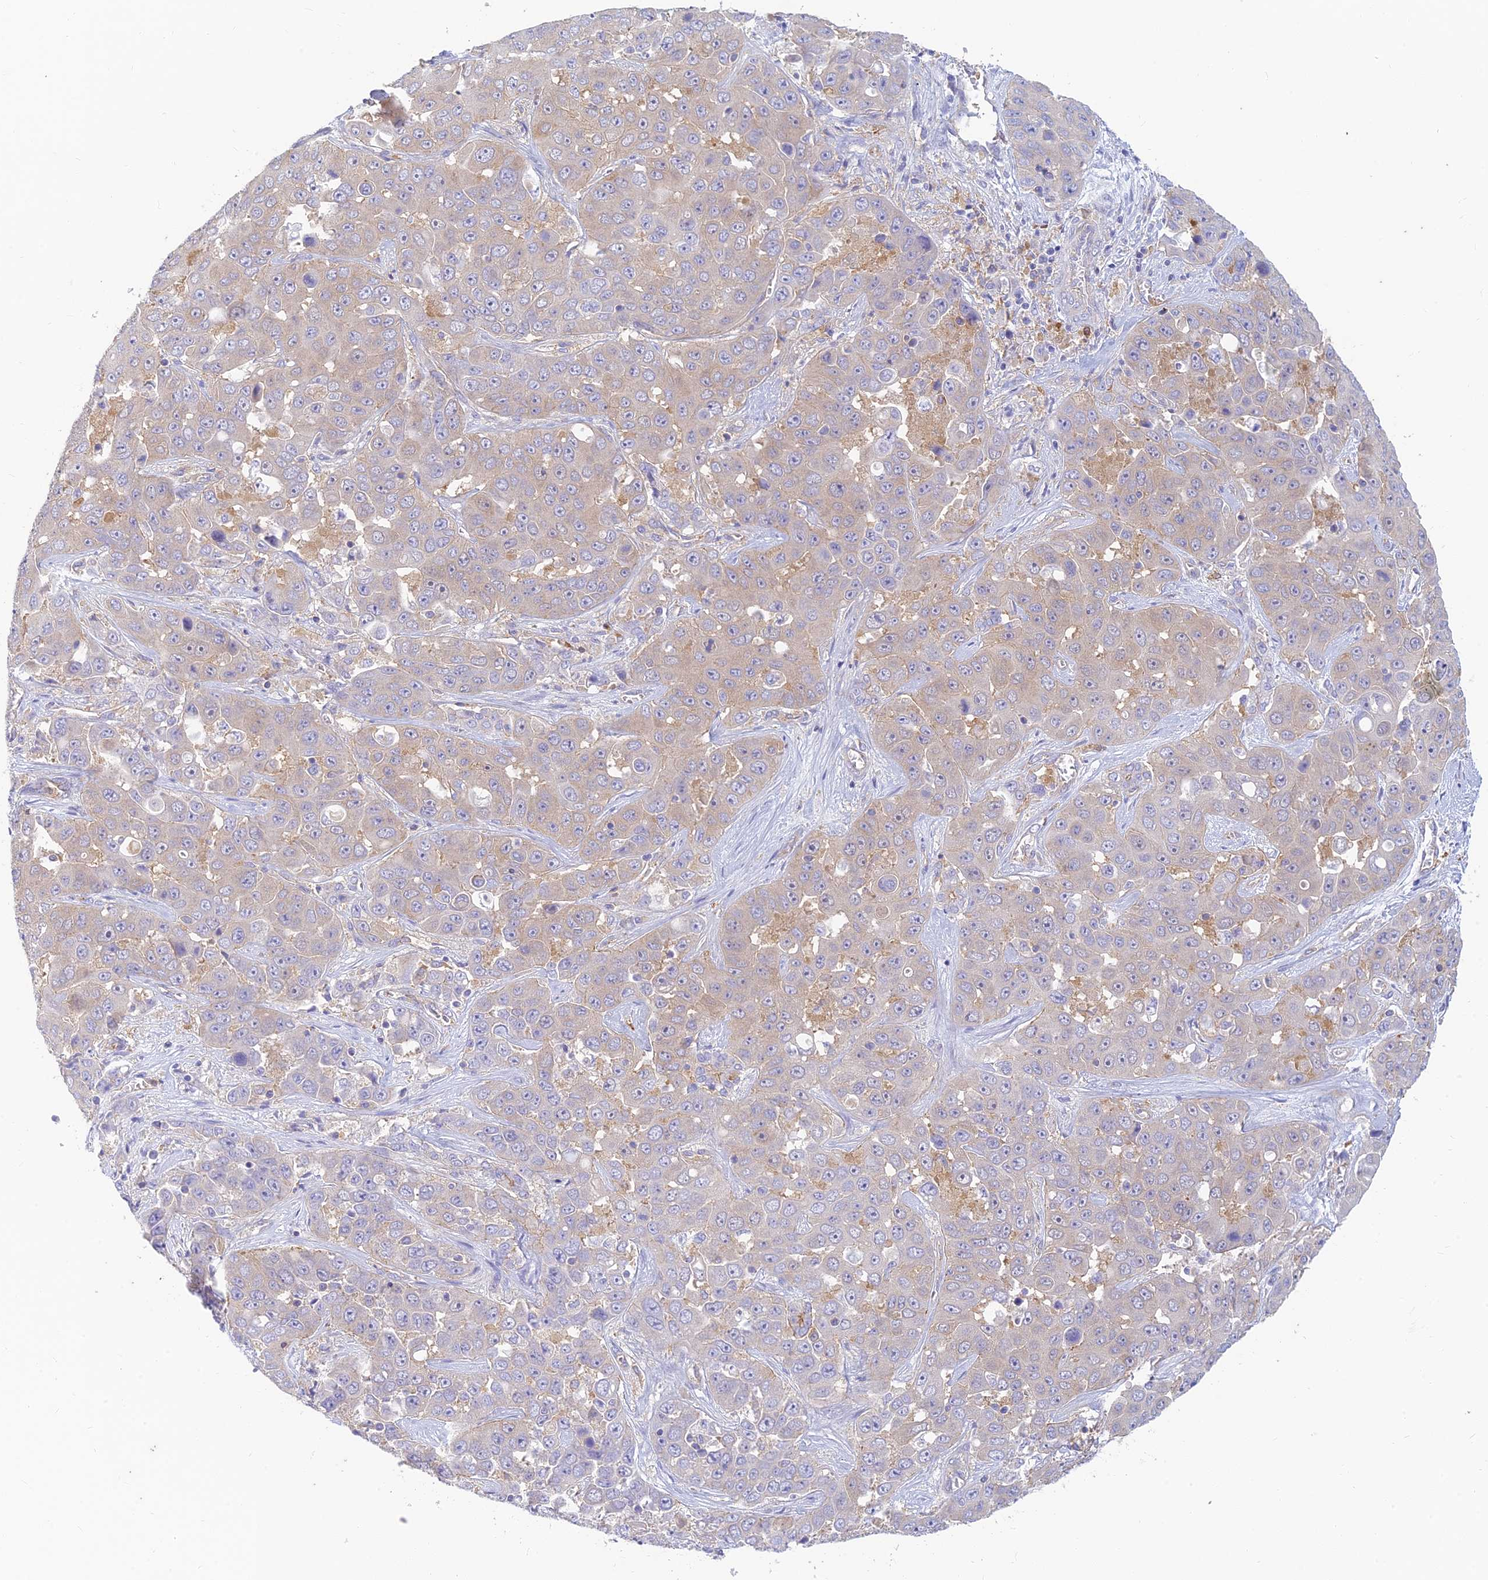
{"staining": {"intensity": "weak", "quantity": "25%-75%", "location": "cytoplasmic/membranous"}, "tissue": "liver cancer", "cell_type": "Tumor cells", "image_type": "cancer", "snomed": [{"axis": "morphology", "description": "Cholangiocarcinoma"}, {"axis": "topography", "description": "Liver"}], "caption": "This histopathology image demonstrates immunohistochemistry (IHC) staining of liver cancer, with low weak cytoplasmic/membranous staining in approximately 25%-75% of tumor cells.", "gene": "STRN4", "patient": {"sex": "female", "age": 52}}